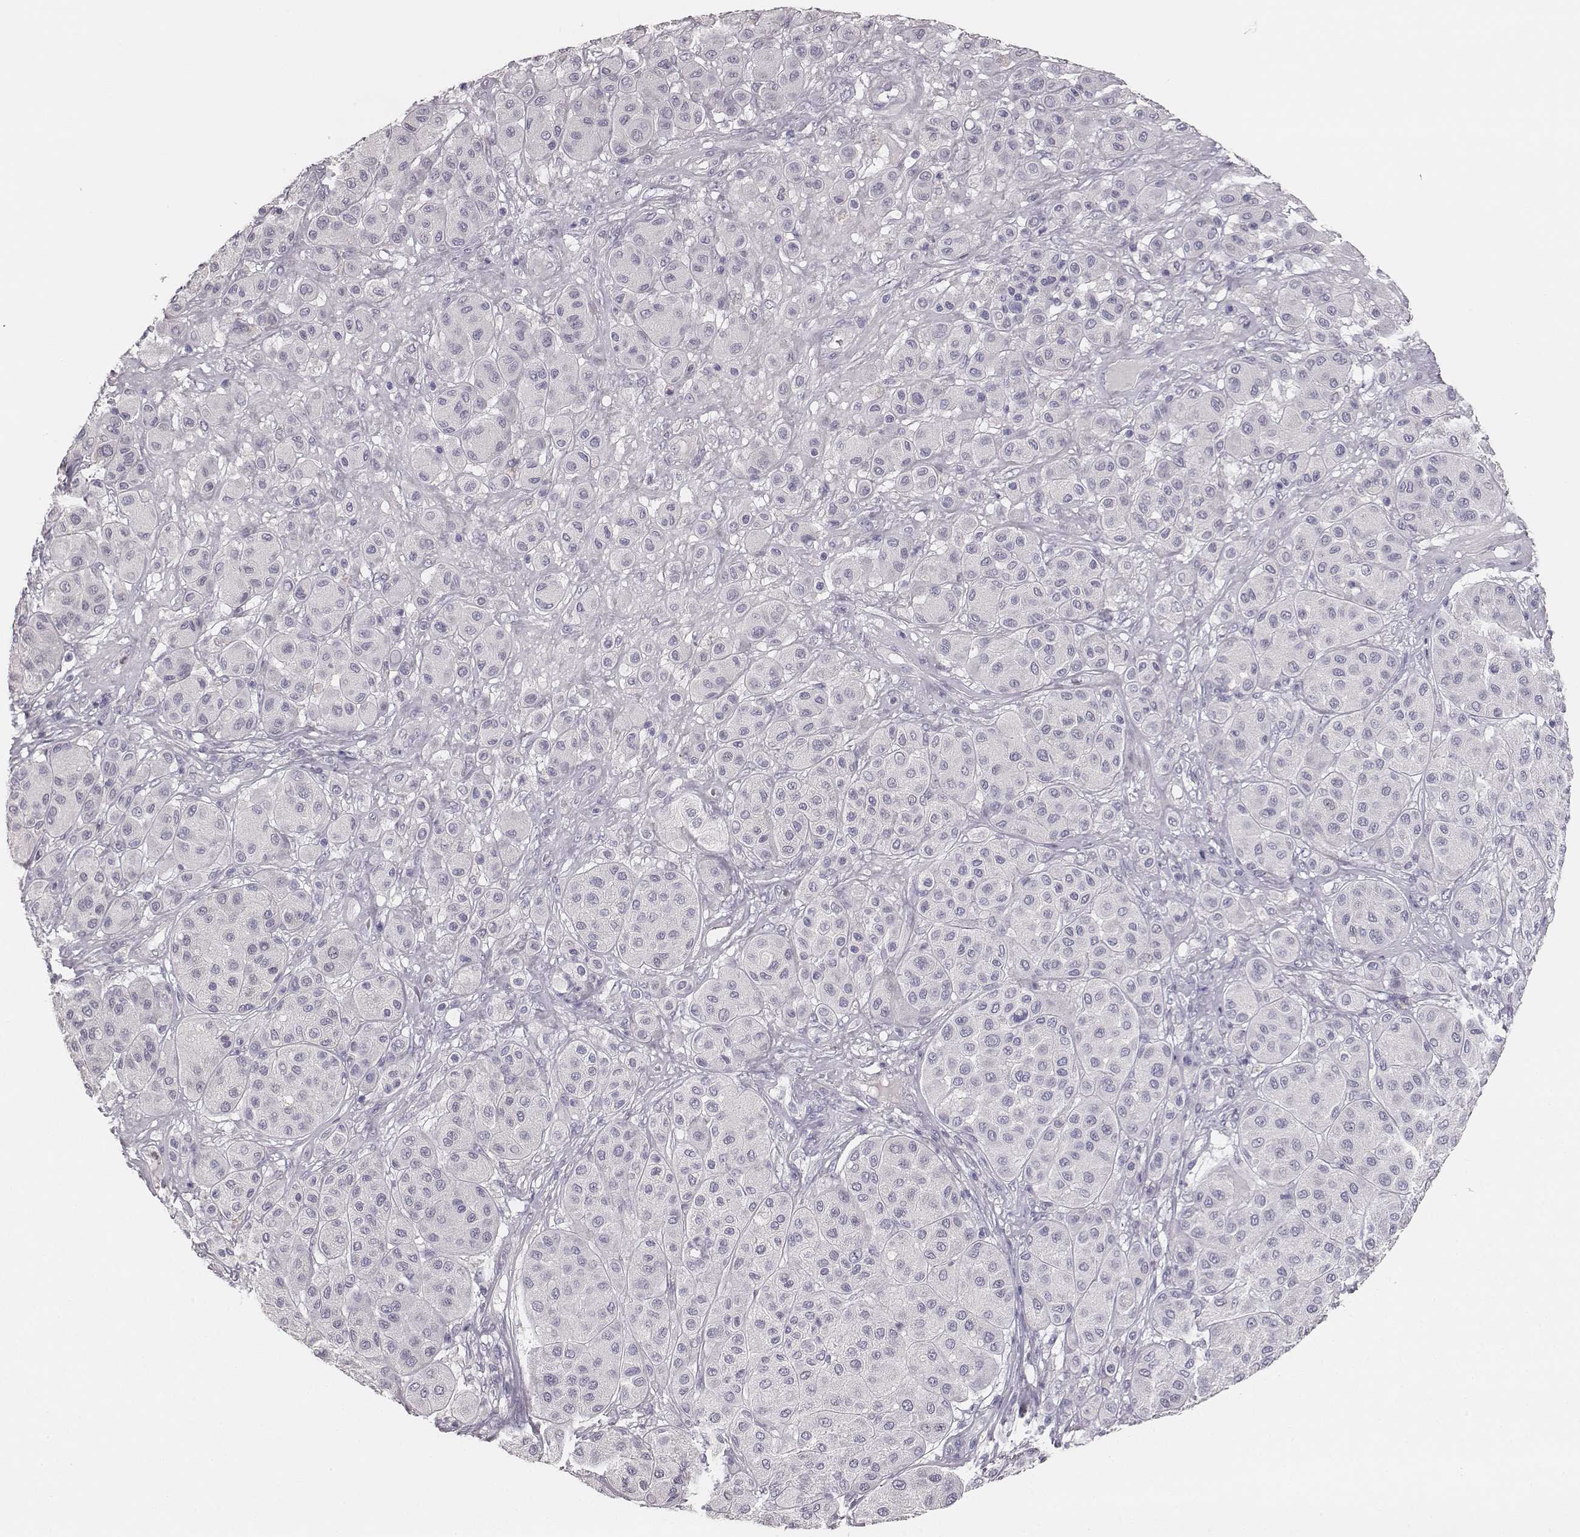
{"staining": {"intensity": "negative", "quantity": "none", "location": "none"}, "tissue": "melanoma", "cell_type": "Tumor cells", "image_type": "cancer", "snomed": [{"axis": "morphology", "description": "Malignant melanoma, Metastatic site"}, {"axis": "topography", "description": "Smooth muscle"}], "caption": "Immunohistochemistry (IHC) image of melanoma stained for a protein (brown), which reveals no positivity in tumor cells.", "gene": "MYH6", "patient": {"sex": "male", "age": 41}}